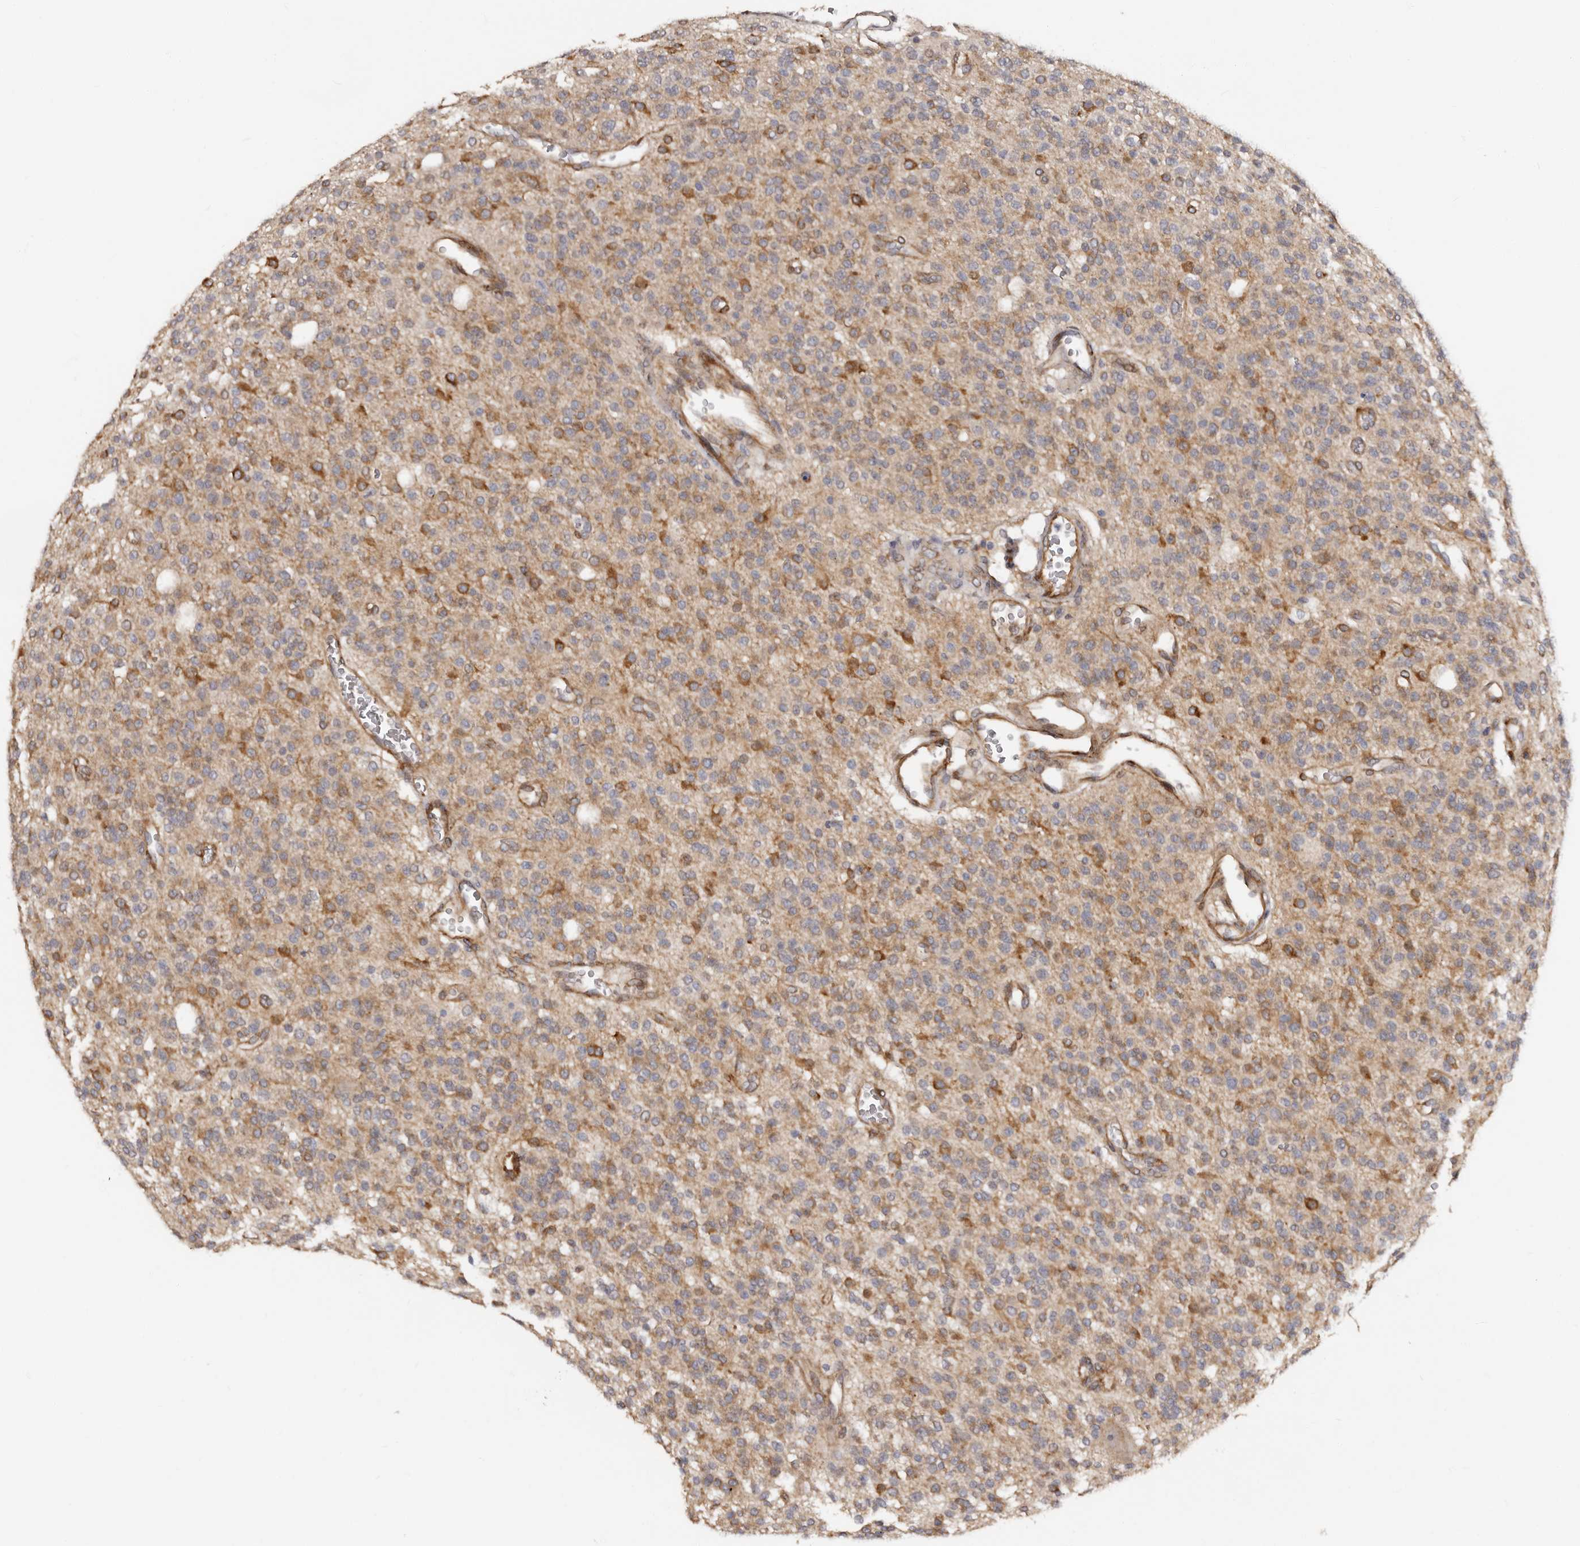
{"staining": {"intensity": "moderate", "quantity": "25%-75%", "location": "cytoplasmic/membranous"}, "tissue": "glioma", "cell_type": "Tumor cells", "image_type": "cancer", "snomed": [{"axis": "morphology", "description": "Glioma, malignant, High grade"}, {"axis": "topography", "description": "Brain"}], "caption": "Glioma stained for a protein (brown) shows moderate cytoplasmic/membranous positive positivity in approximately 25%-75% of tumor cells.", "gene": "TBC1D22B", "patient": {"sex": "male", "age": 34}}